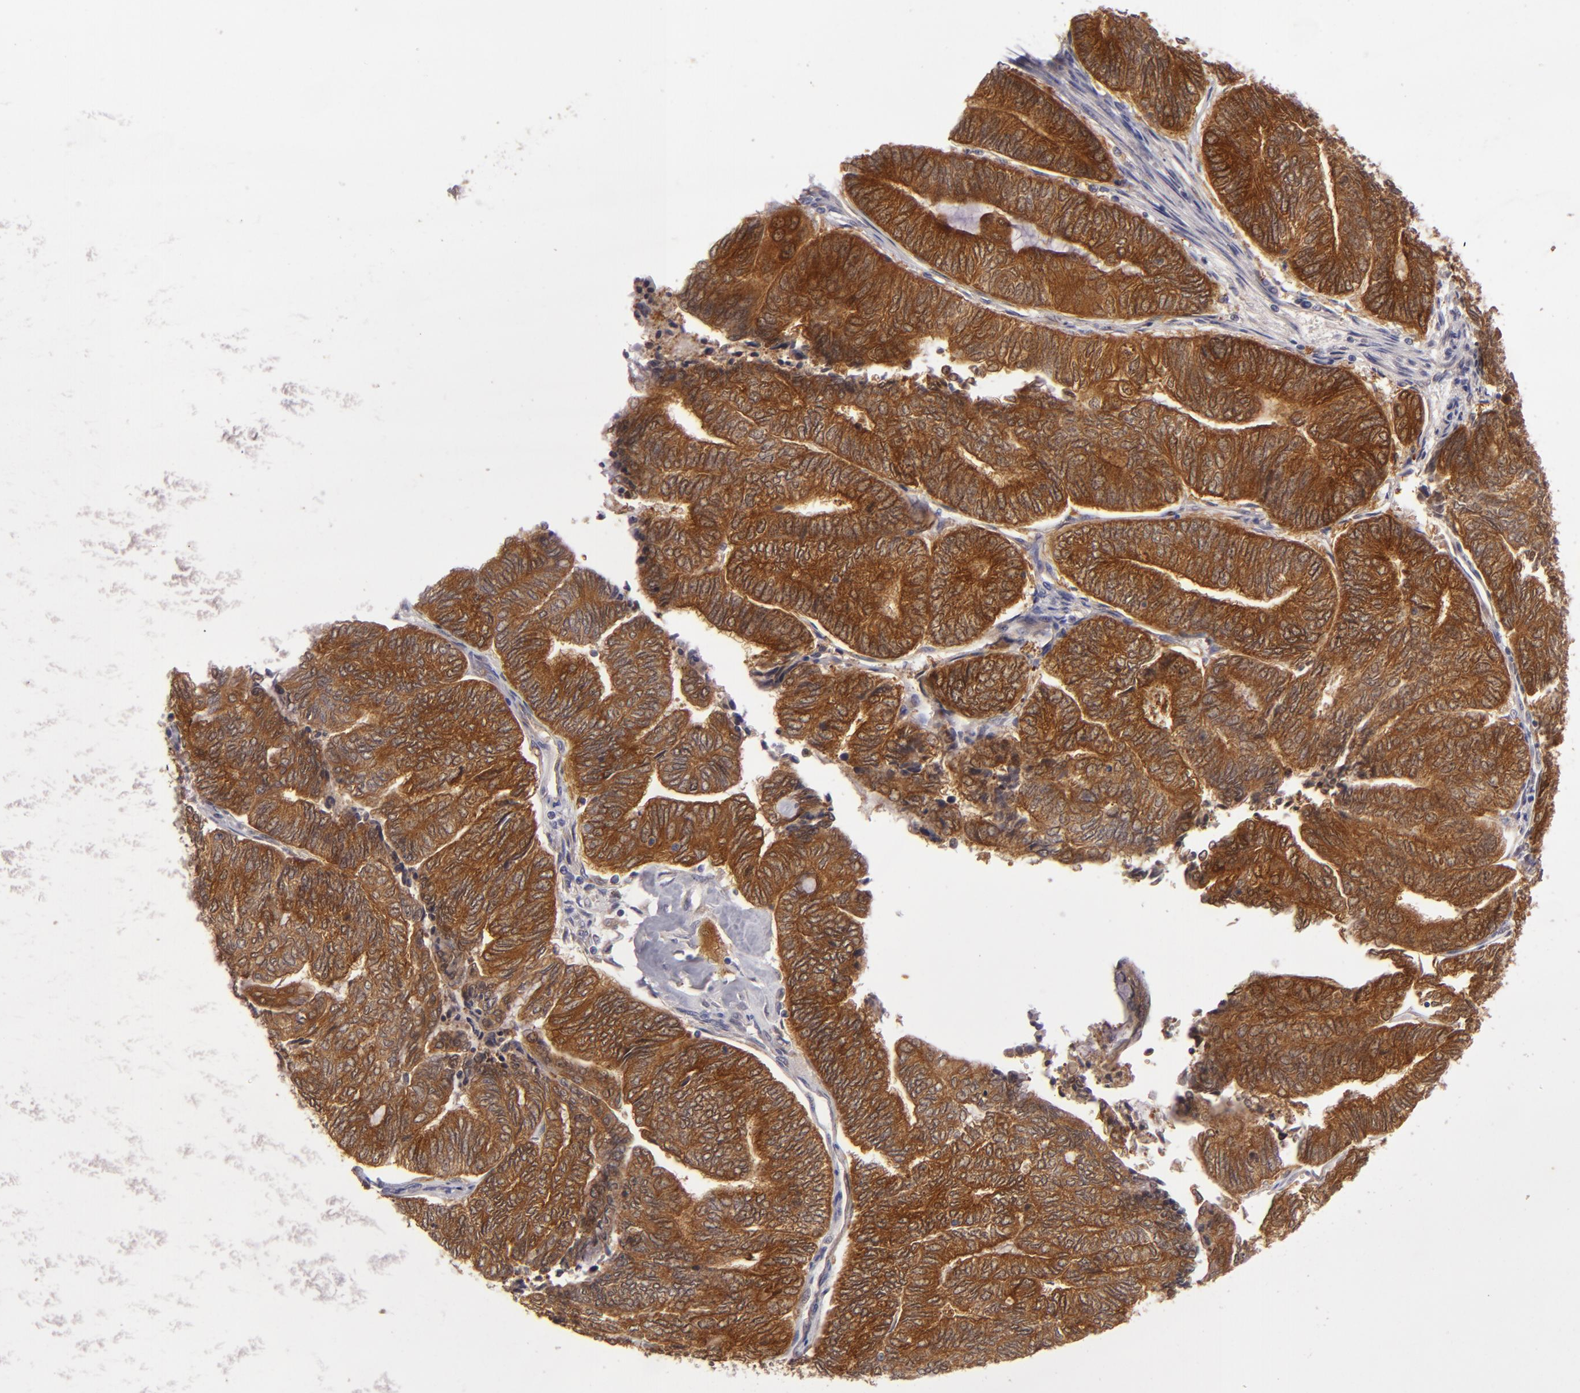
{"staining": {"intensity": "strong", "quantity": ">75%", "location": "cytoplasmic/membranous"}, "tissue": "endometrial cancer", "cell_type": "Tumor cells", "image_type": "cancer", "snomed": [{"axis": "morphology", "description": "Adenocarcinoma, NOS"}, {"axis": "topography", "description": "Uterus"}, {"axis": "topography", "description": "Endometrium"}], "caption": "Strong cytoplasmic/membranous staining for a protein is identified in about >75% of tumor cells of endometrial adenocarcinoma using IHC.", "gene": "SH2D4A", "patient": {"sex": "female", "age": 70}}